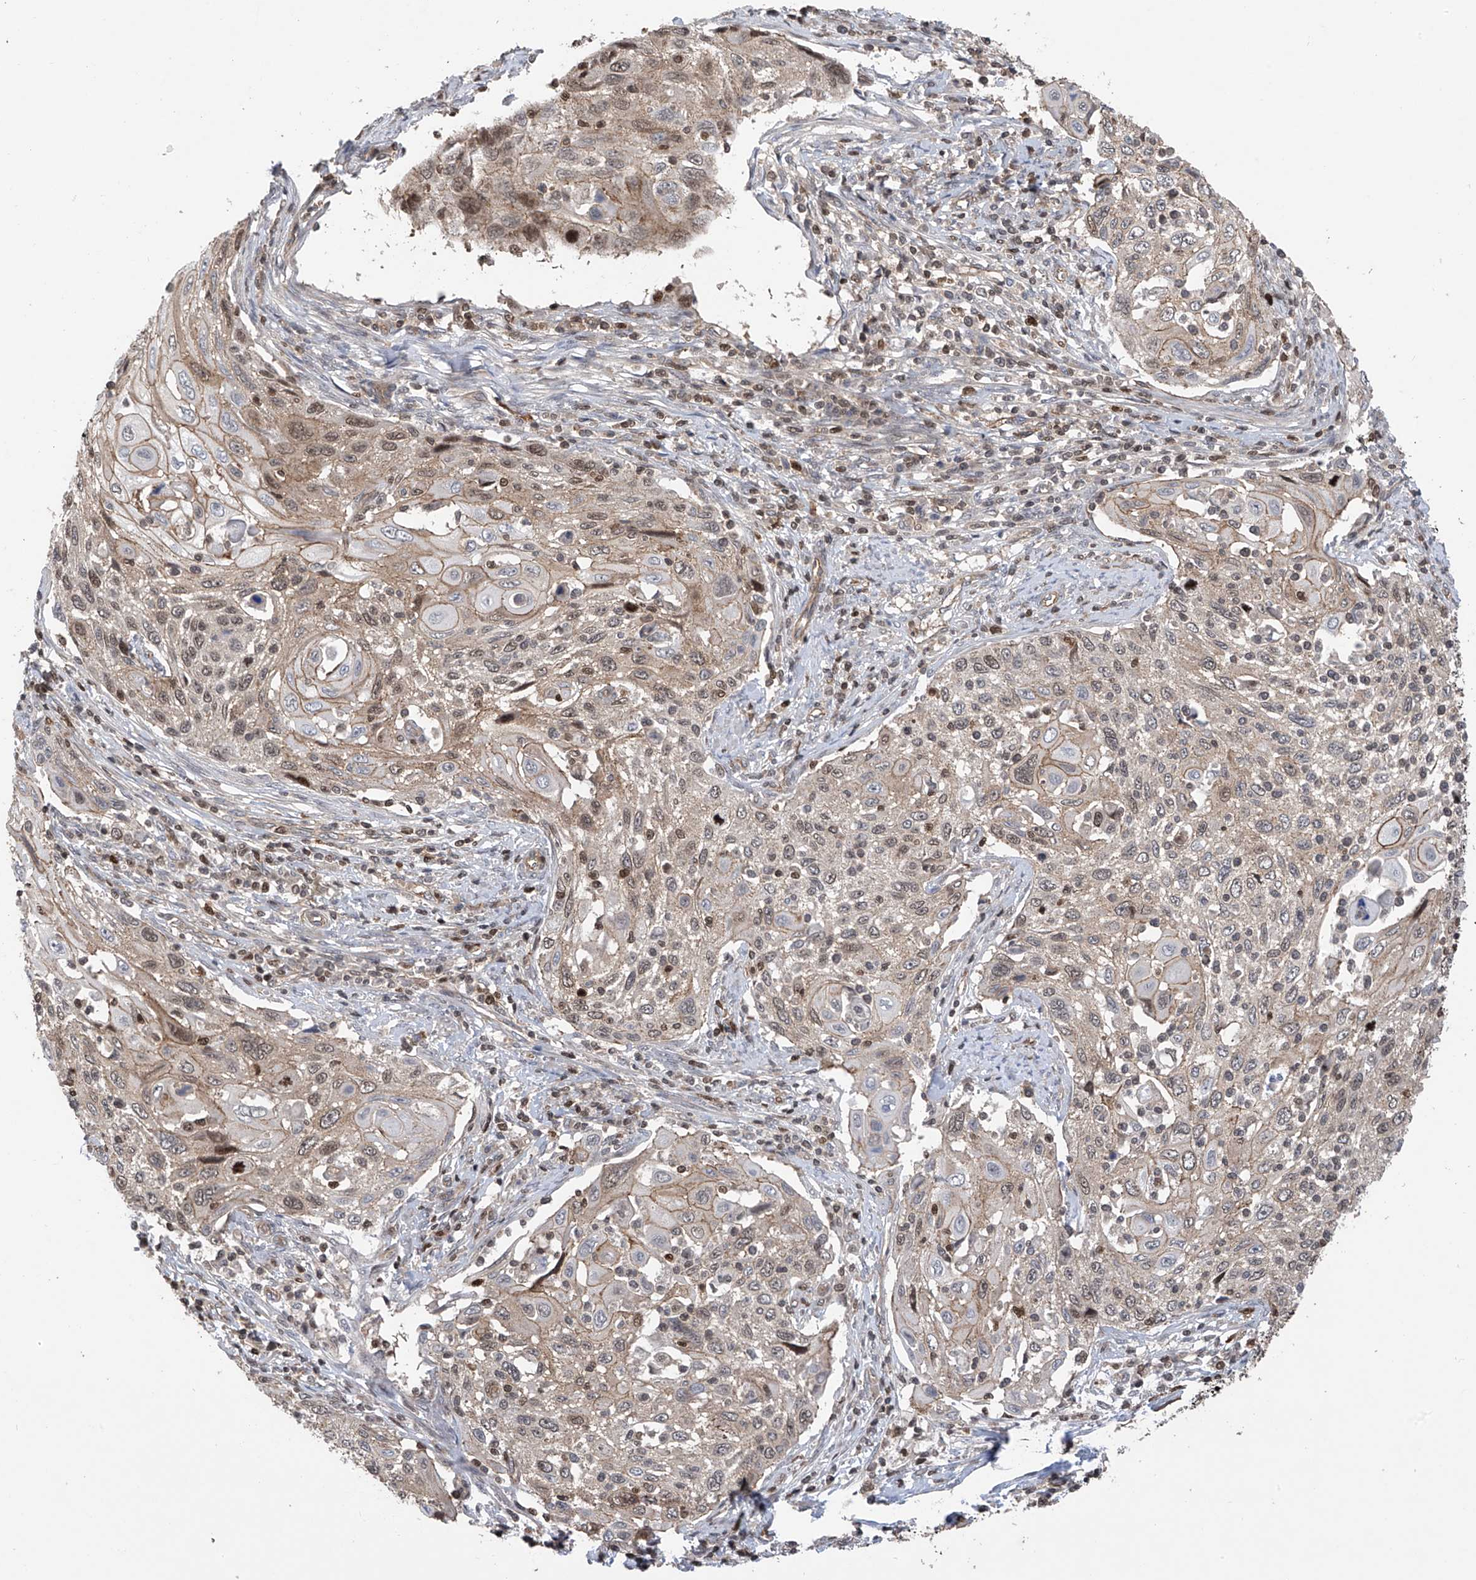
{"staining": {"intensity": "weak", "quantity": ">75%", "location": "cytoplasmic/membranous"}, "tissue": "cervical cancer", "cell_type": "Tumor cells", "image_type": "cancer", "snomed": [{"axis": "morphology", "description": "Squamous cell carcinoma, NOS"}, {"axis": "topography", "description": "Cervix"}], "caption": "An IHC image of neoplastic tissue is shown. Protein staining in brown shows weak cytoplasmic/membranous positivity in cervical cancer within tumor cells.", "gene": "DNAJC9", "patient": {"sex": "female", "age": 70}}